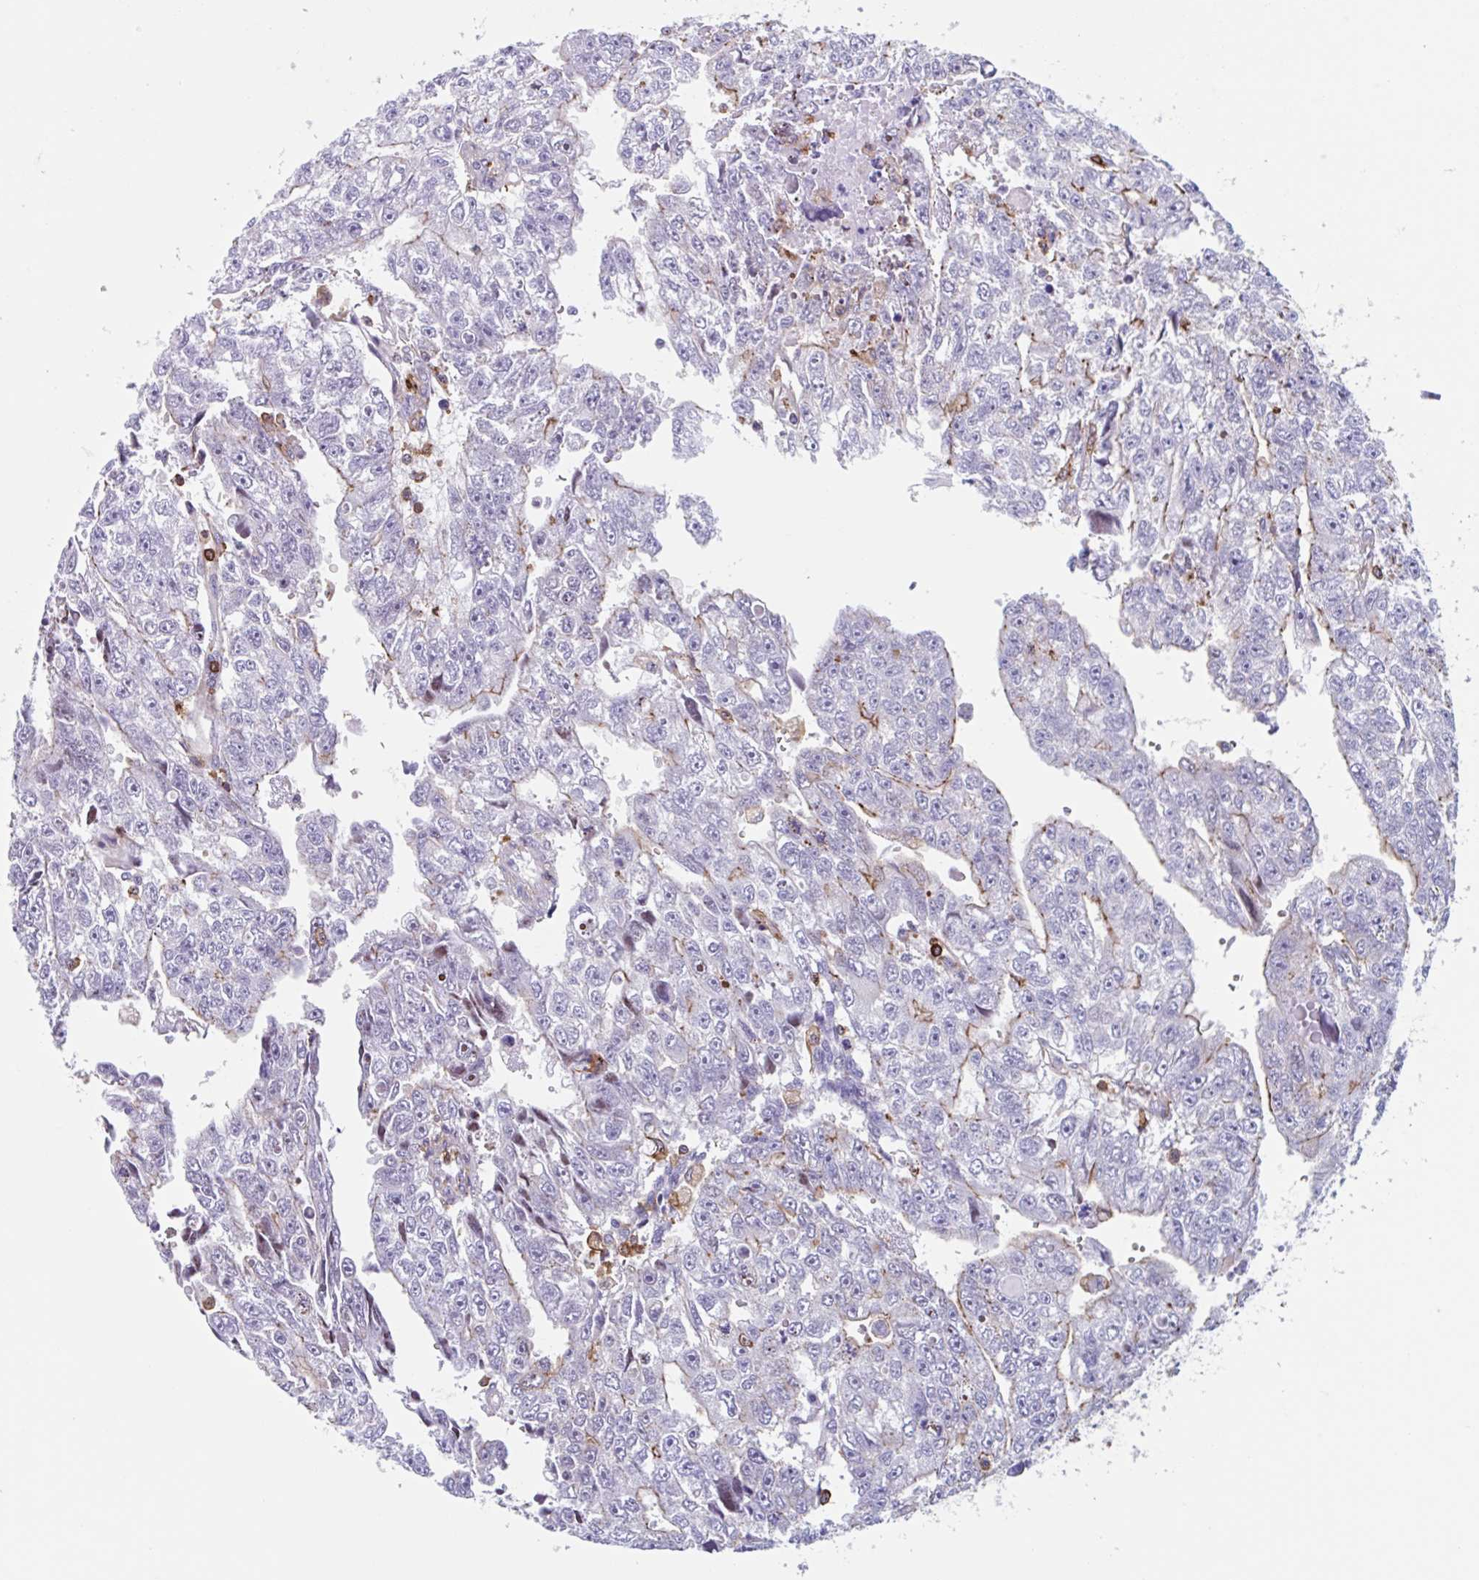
{"staining": {"intensity": "moderate", "quantity": "<25%", "location": "cytoplasmic/membranous"}, "tissue": "testis cancer", "cell_type": "Tumor cells", "image_type": "cancer", "snomed": [{"axis": "morphology", "description": "Carcinoma, Embryonal, NOS"}, {"axis": "topography", "description": "Testis"}], "caption": "Approximately <25% of tumor cells in human embryonal carcinoma (testis) show moderate cytoplasmic/membranous protein positivity as visualized by brown immunohistochemical staining.", "gene": "EFHD1", "patient": {"sex": "male", "age": 20}}